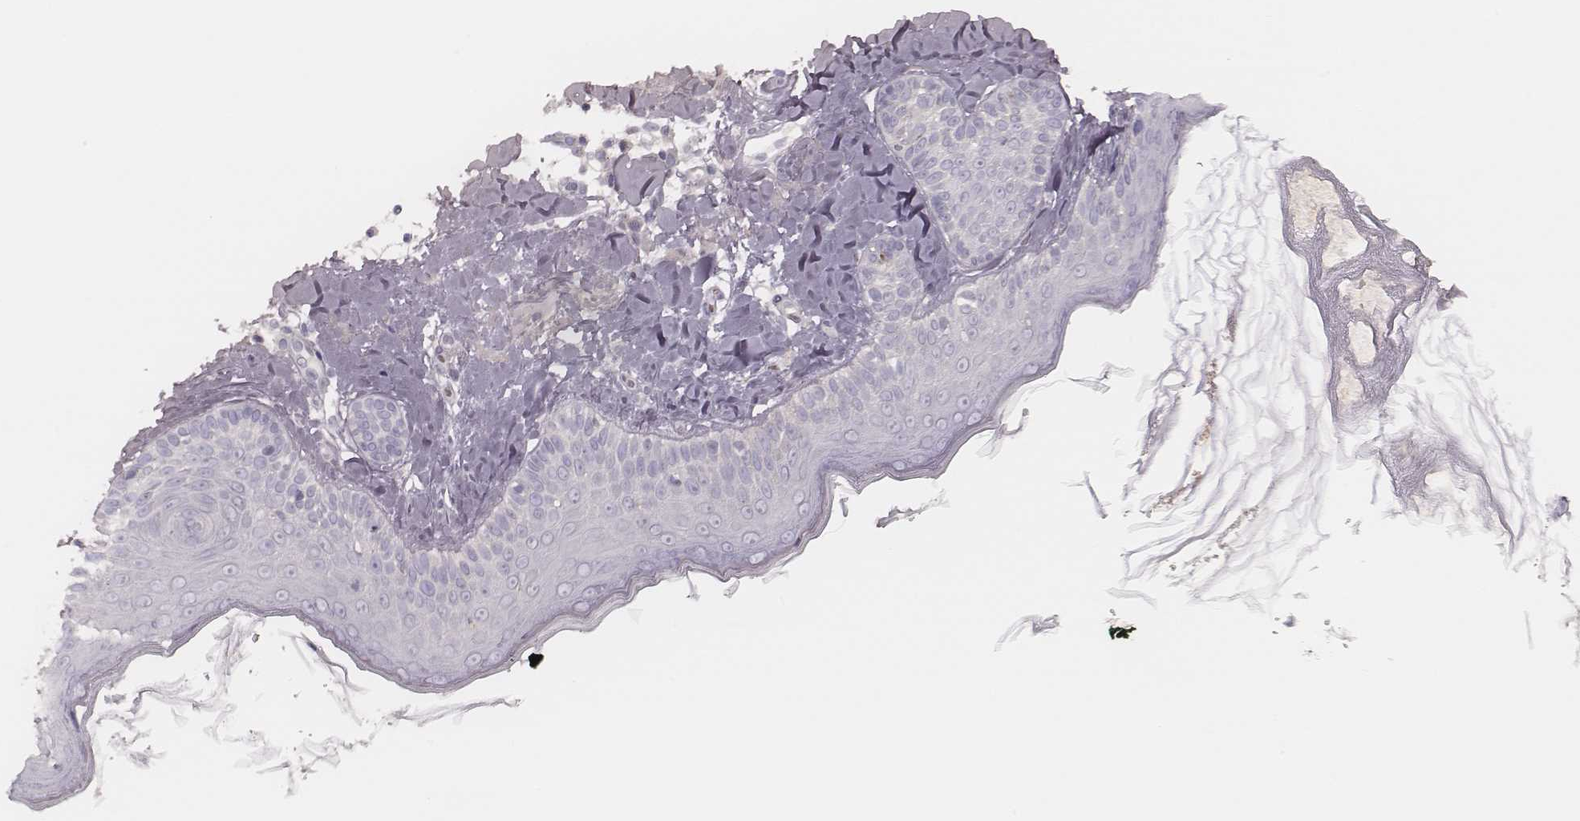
{"staining": {"intensity": "negative", "quantity": "none", "location": "none"}, "tissue": "skin", "cell_type": "Fibroblasts", "image_type": "normal", "snomed": [{"axis": "morphology", "description": "Normal tissue, NOS"}, {"axis": "topography", "description": "Skin"}], "caption": "Immunohistochemical staining of unremarkable skin shows no significant staining in fibroblasts.", "gene": "MSX1", "patient": {"sex": "male", "age": 73}}